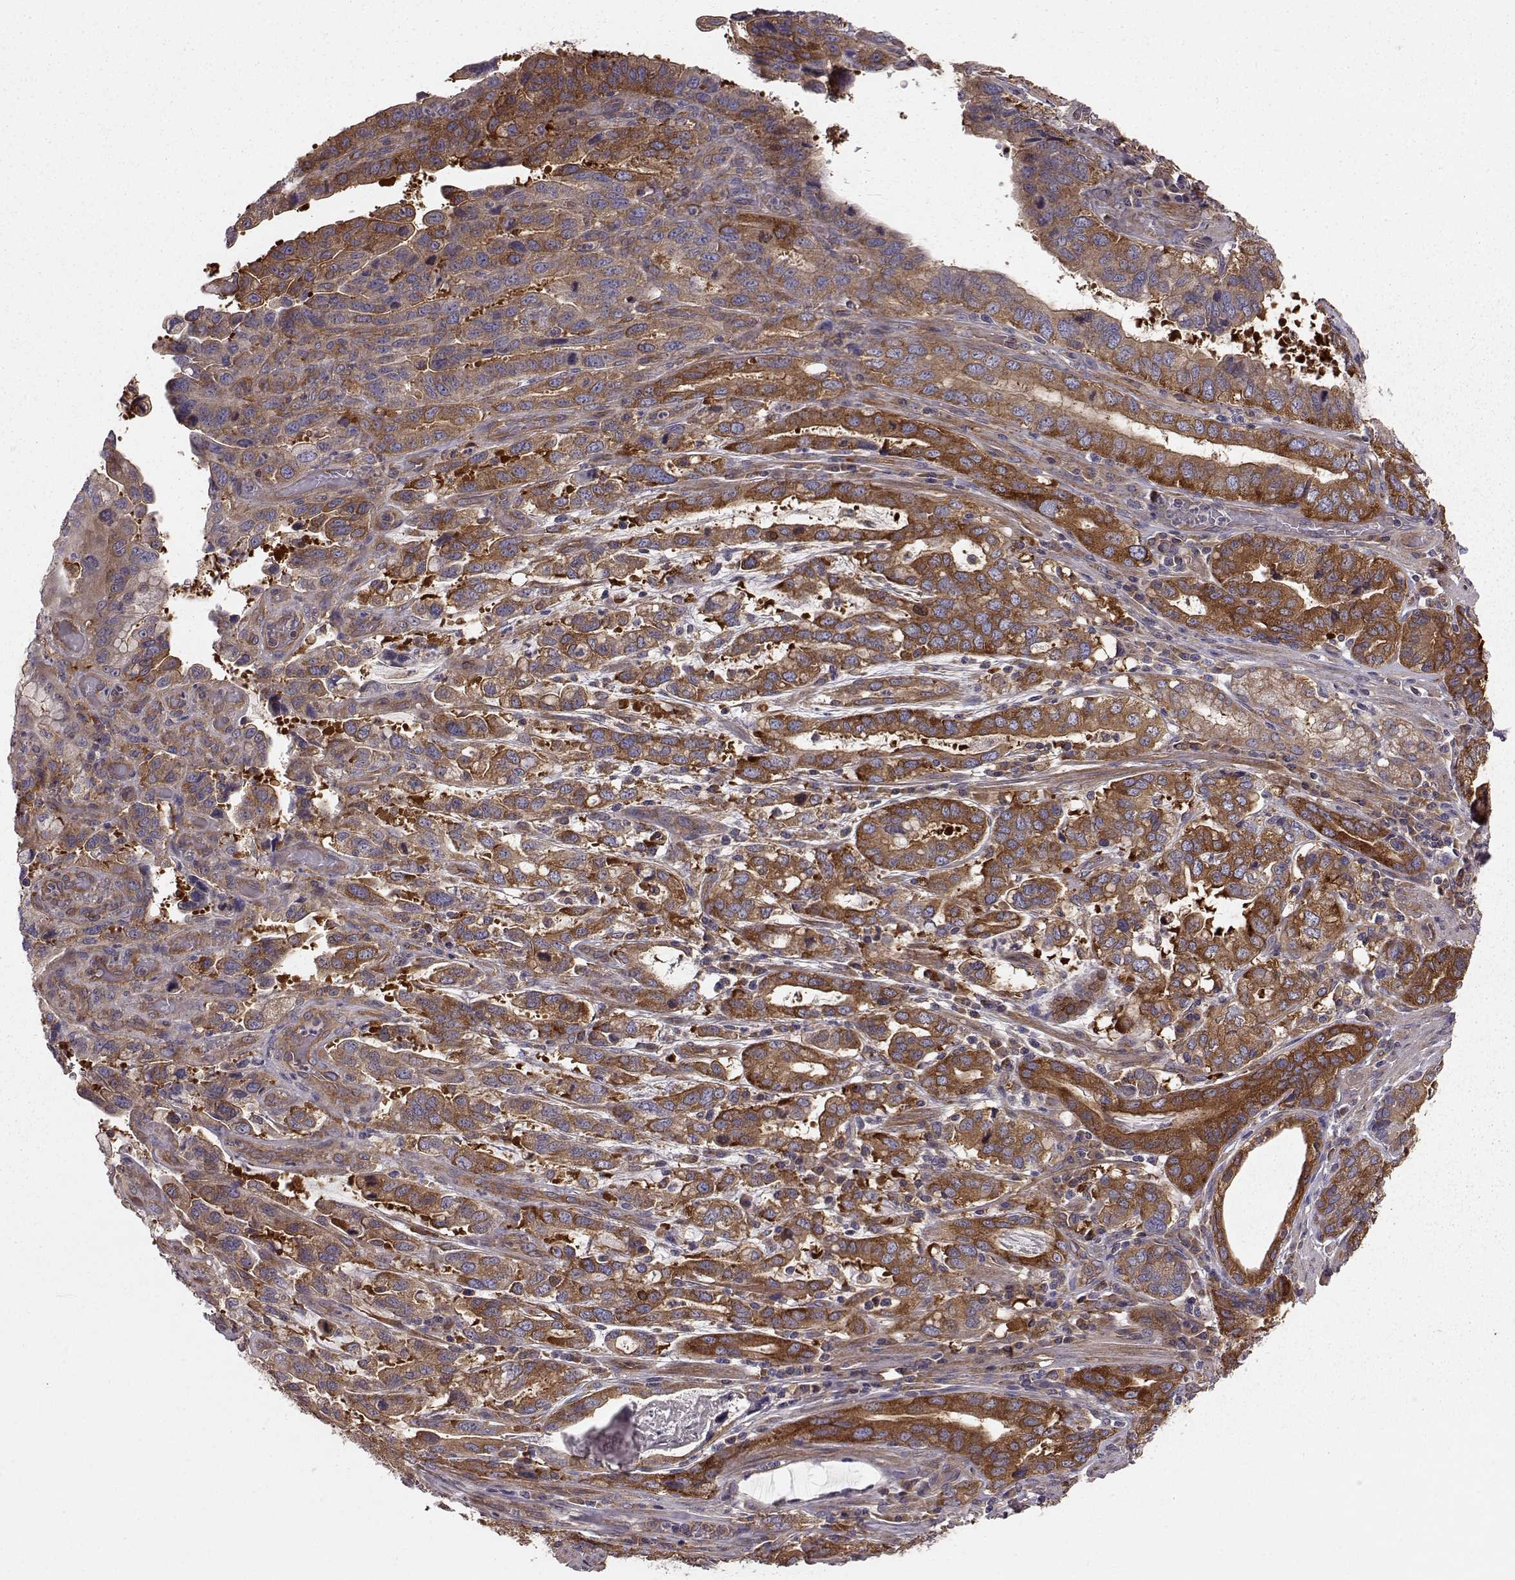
{"staining": {"intensity": "moderate", "quantity": "25%-75%", "location": "cytoplasmic/membranous"}, "tissue": "stomach cancer", "cell_type": "Tumor cells", "image_type": "cancer", "snomed": [{"axis": "morphology", "description": "Adenocarcinoma, NOS"}, {"axis": "topography", "description": "Stomach, lower"}], "caption": "DAB (3,3'-diaminobenzidine) immunohistochemical staining of human stomach cancer (adenocarcinoma) reveals moderate cytoplasmic/membranous protein positivity in about 25%-75% of tumor cells.", "gene": "RABGAP1", "patient": {"sex": "female", "age": 76}}